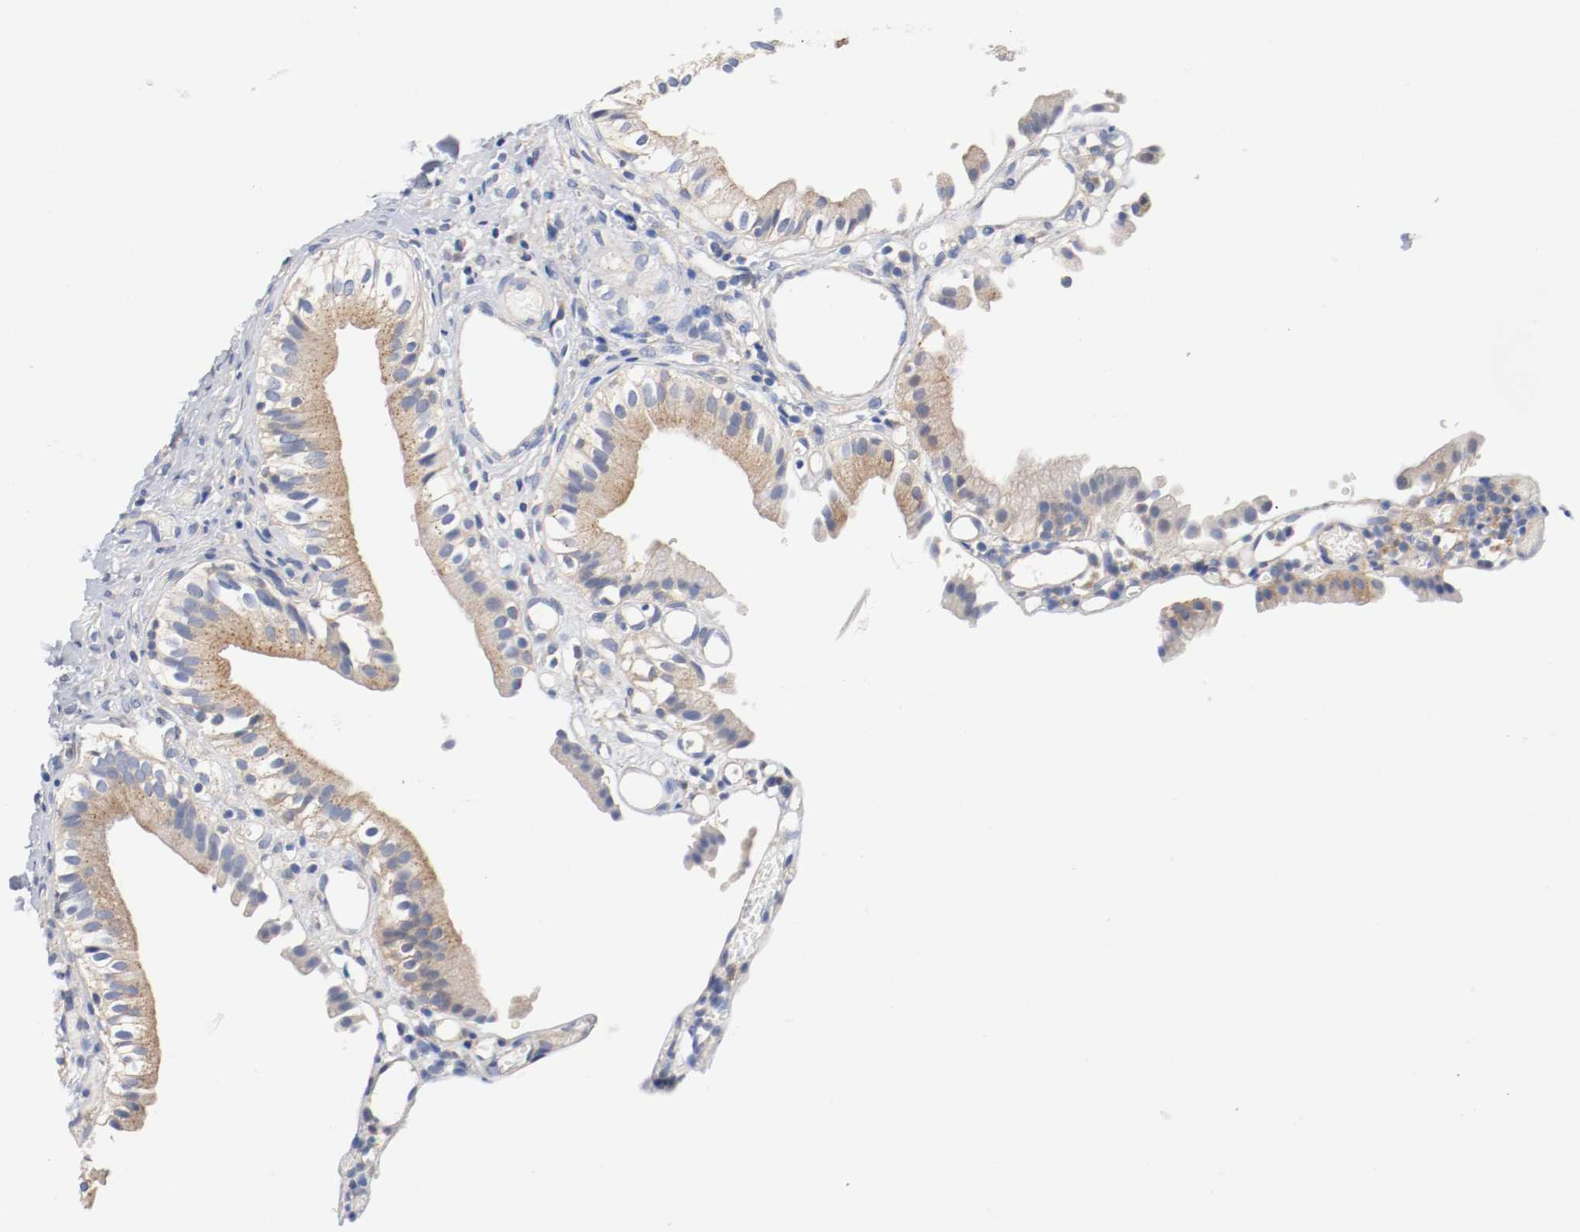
{"staining": {"intensity": "strong", "quantity": ">75%", "location": "cytoplasmic/membranous"}, "tissue": "gallbladder", "cell_type": "Glandular cells", "image_type": "normal", "snomed": [{"axis": "morphology", "description": "Normal tissue, NOS"}, {"axis": "topography", "description": "Gallbladder"}], "caption": "An IHC histopathology image of benign tissue is shown. Protein staining in brown highlights strong cytoplasmic/membranous positivity in gallbladder within glandular cells.", "gene": "HGS", "patient": {"sex": "male", "age": 65}}